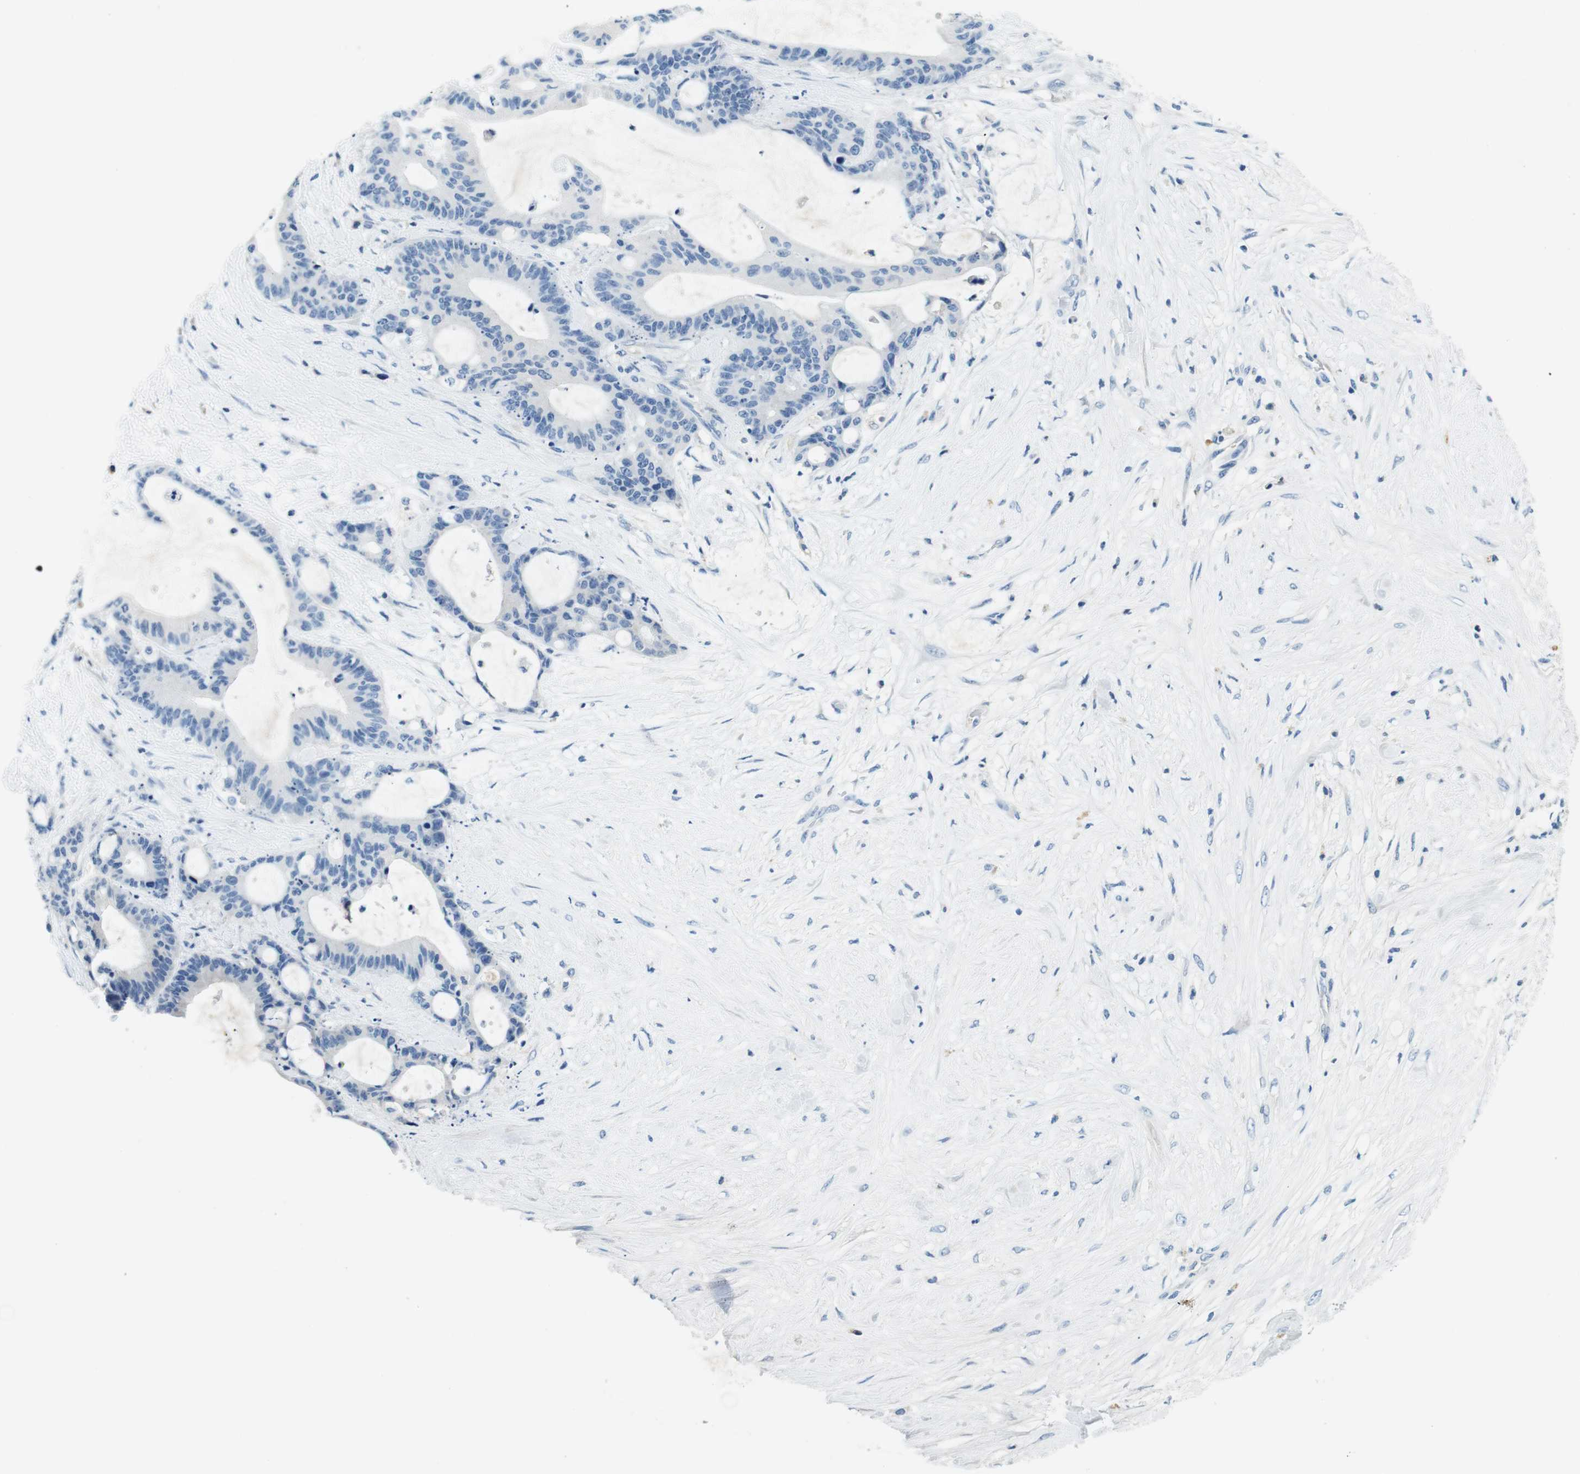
{"staining": {"intensity": "negative", "quantity": "none", "location": "none"}, "tissue": "liver cancer", "cell_type": "Tumor cells", "image_type": "cancer", "snomed": [{"axis": "morphology", "description": "Cholangiocarcinoma"}, {"axis": "topography", "description": "Liver"}], "caption": "High power microscopy photomicrograph of an immunohistochemistry image of liver cancer (cholangiocarcinoma), revealing no significant positivity in tumor cells.", "gene": "IGHD", "patient": {"sex": "female", "age": 73}}